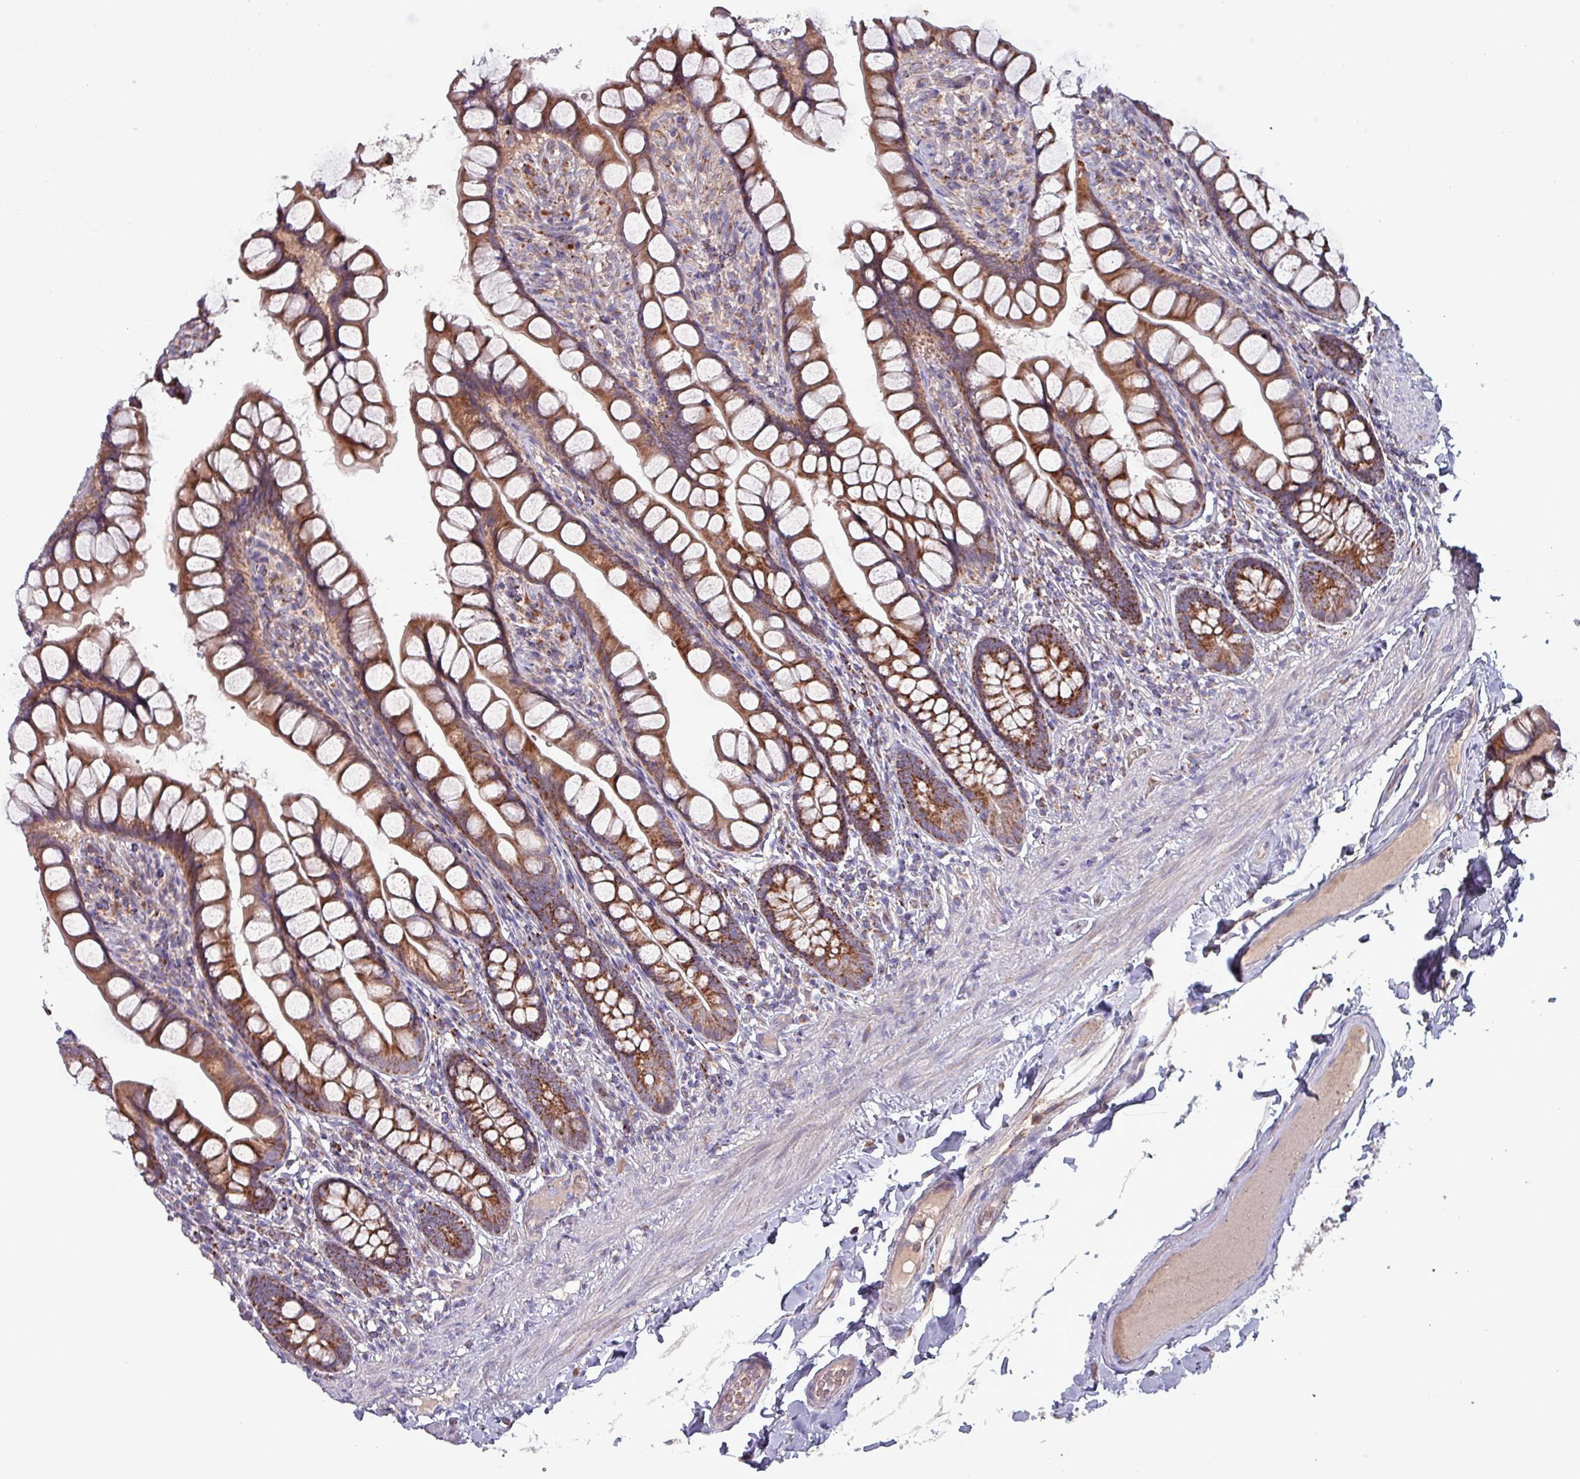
{"staining": {"intensity": "strong", "quantity": ">75%", "location": "cytoplasmic/membranous"}, "tissue": "small intestine", "cell_type": "Glandular cells", "image_type": "normal", "snomed": [{"axis": "morphology", "description": "Normal tissue, NOS"}, {"axis": "topography", "description": "Small intestine"}], "caption": "Strong cytoplasmic/membranous expression is appreciated in about >75% of glandular cells in normal small intestine.", "gene": "ZNF322", "patient": {"sex": "male", "age": 70}}